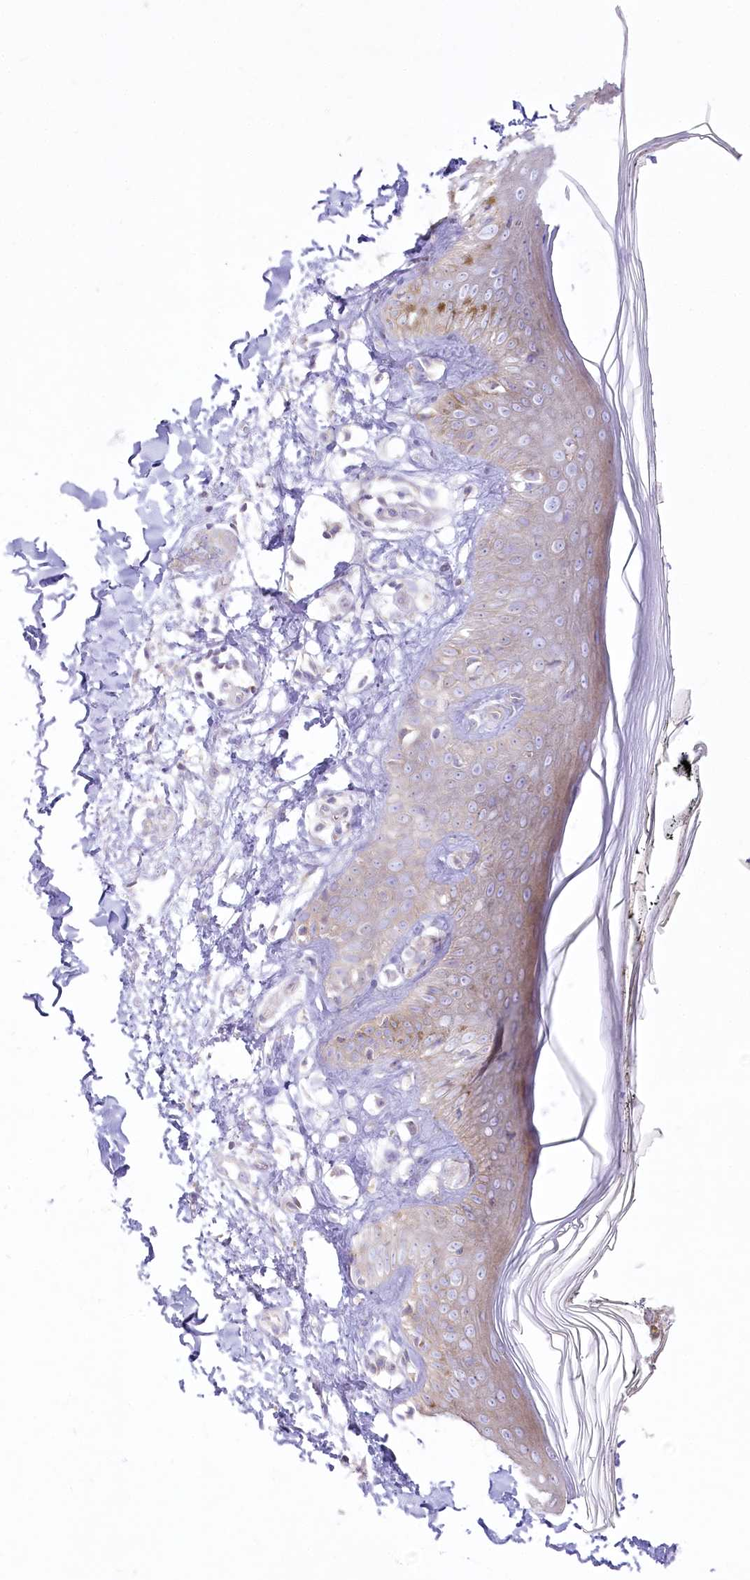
{"staining": {"intensity": "negative", "quantity": "none", "location": "none"}, "tissue": "skin", "cell_type": "Fibroblasts", "image_type": "normal", "snomed": [{"axis": "morphology", "description": "Normal tissue, NOS"}, {"axis": "topography", "description": "Skin"}], "caption": "This is an immunohistochemistry histopathology image of normal human skin. There is no positivity in fibroblasts.", "gene": "ZNF843", "patient": {"sex": "female", "age": 64}}